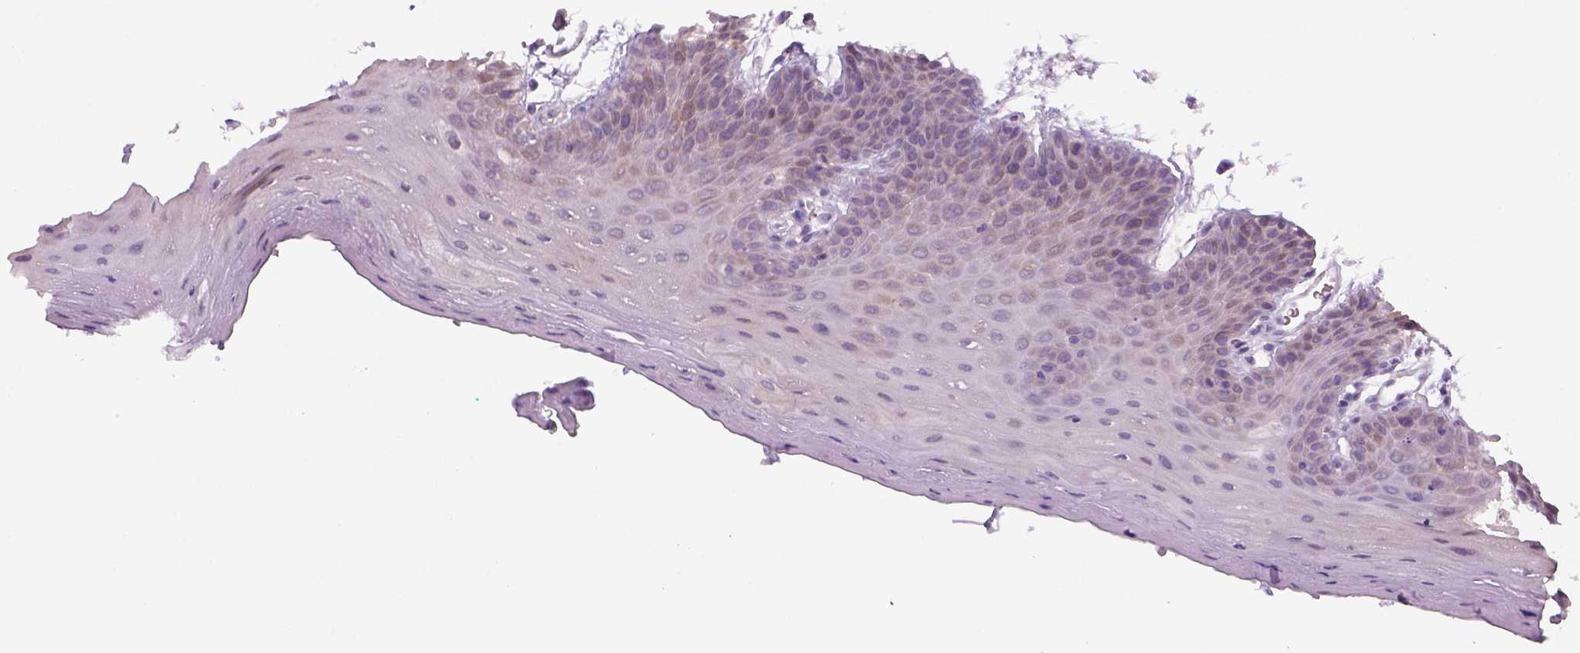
{"staining": {"intensity": "negative", "quantity": "none", "location": "none"}, "tissue": "oral mucosa", "cell_type": "Squamous epithelial cells", "image_type": "normal", "snomed": [{"axis": "morphology", "description": "Normal tissue, NOS"}, {"axis": "morphology", "description": "Squamous cell carcinoma, NOS"}, {"axis": "topography", "description": "Oral tissue"}, {"axis": "topography", "description": "Head-Neck"}], "caption": "DAB (3,3'-diaminobenzidine) immunohistochemical staining of normal oral mucosa demonstrates no significant expression in squamous epithelial cells.", "gene": "GOT1", "patient": {"sex": "female", "age": 50}}